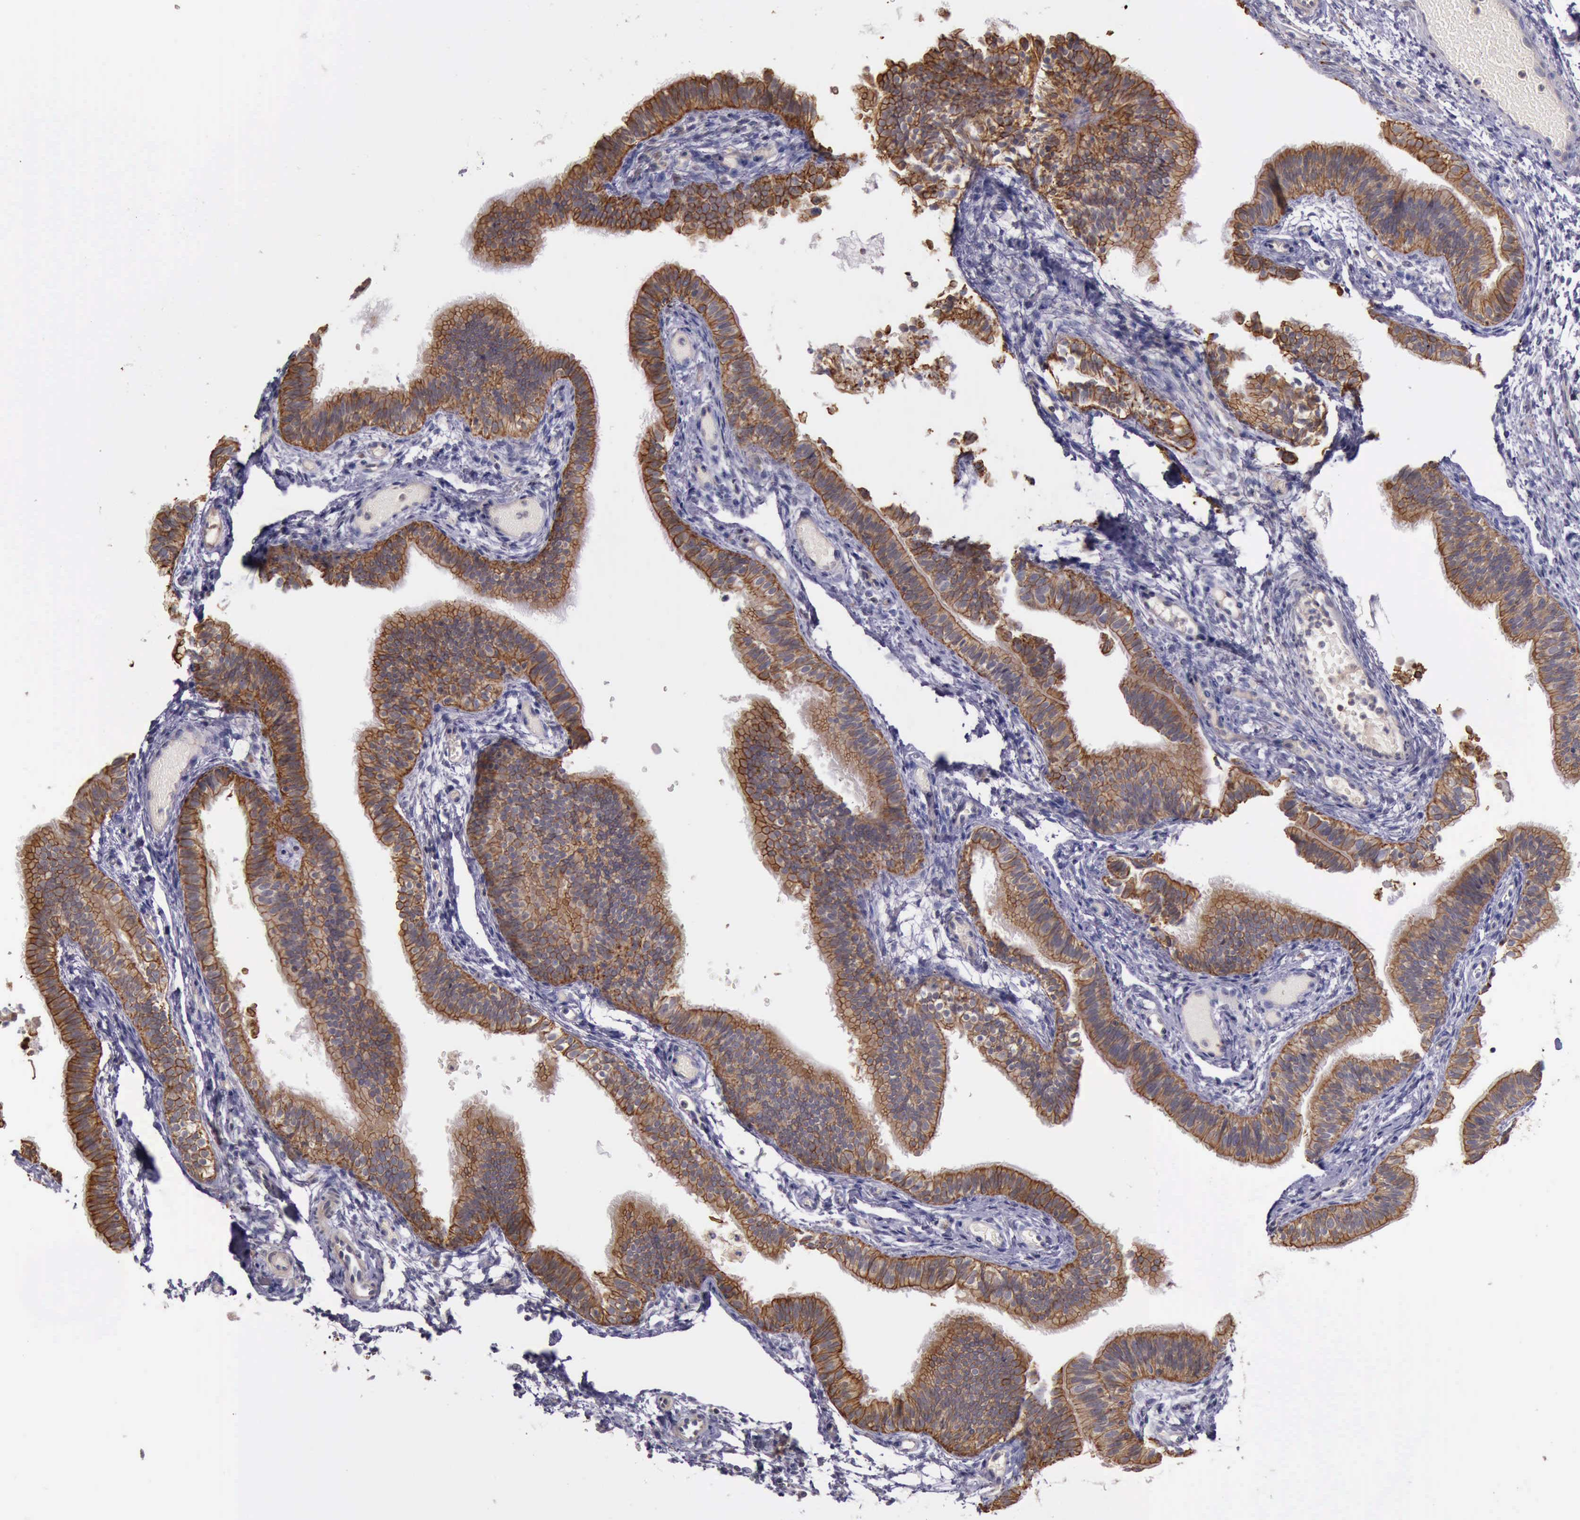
{"staining": {"intensity": "moderate", "quantity": ">75%", "location": "cytoplasmic/membranous"}, "tissue": "fallopian tube", "cell_type": "Glandular cells", "image_type": "normal", "snomed": [{"axis": "morphology", "description": "Normal tissue, NOS"}, {"axis": "morphology", "description": "Dermoid, NOS"}, {"axis": "topography", "description": "Fallopian tube"}], "caption": "The image demonstrates staining of benign fallopian tube, revealing moderate cytoplasmic/membranous protein expression (brown color) within glandular cells.", "gene": "RAB39B", "patient": {"sex": "female", "age": 33}}